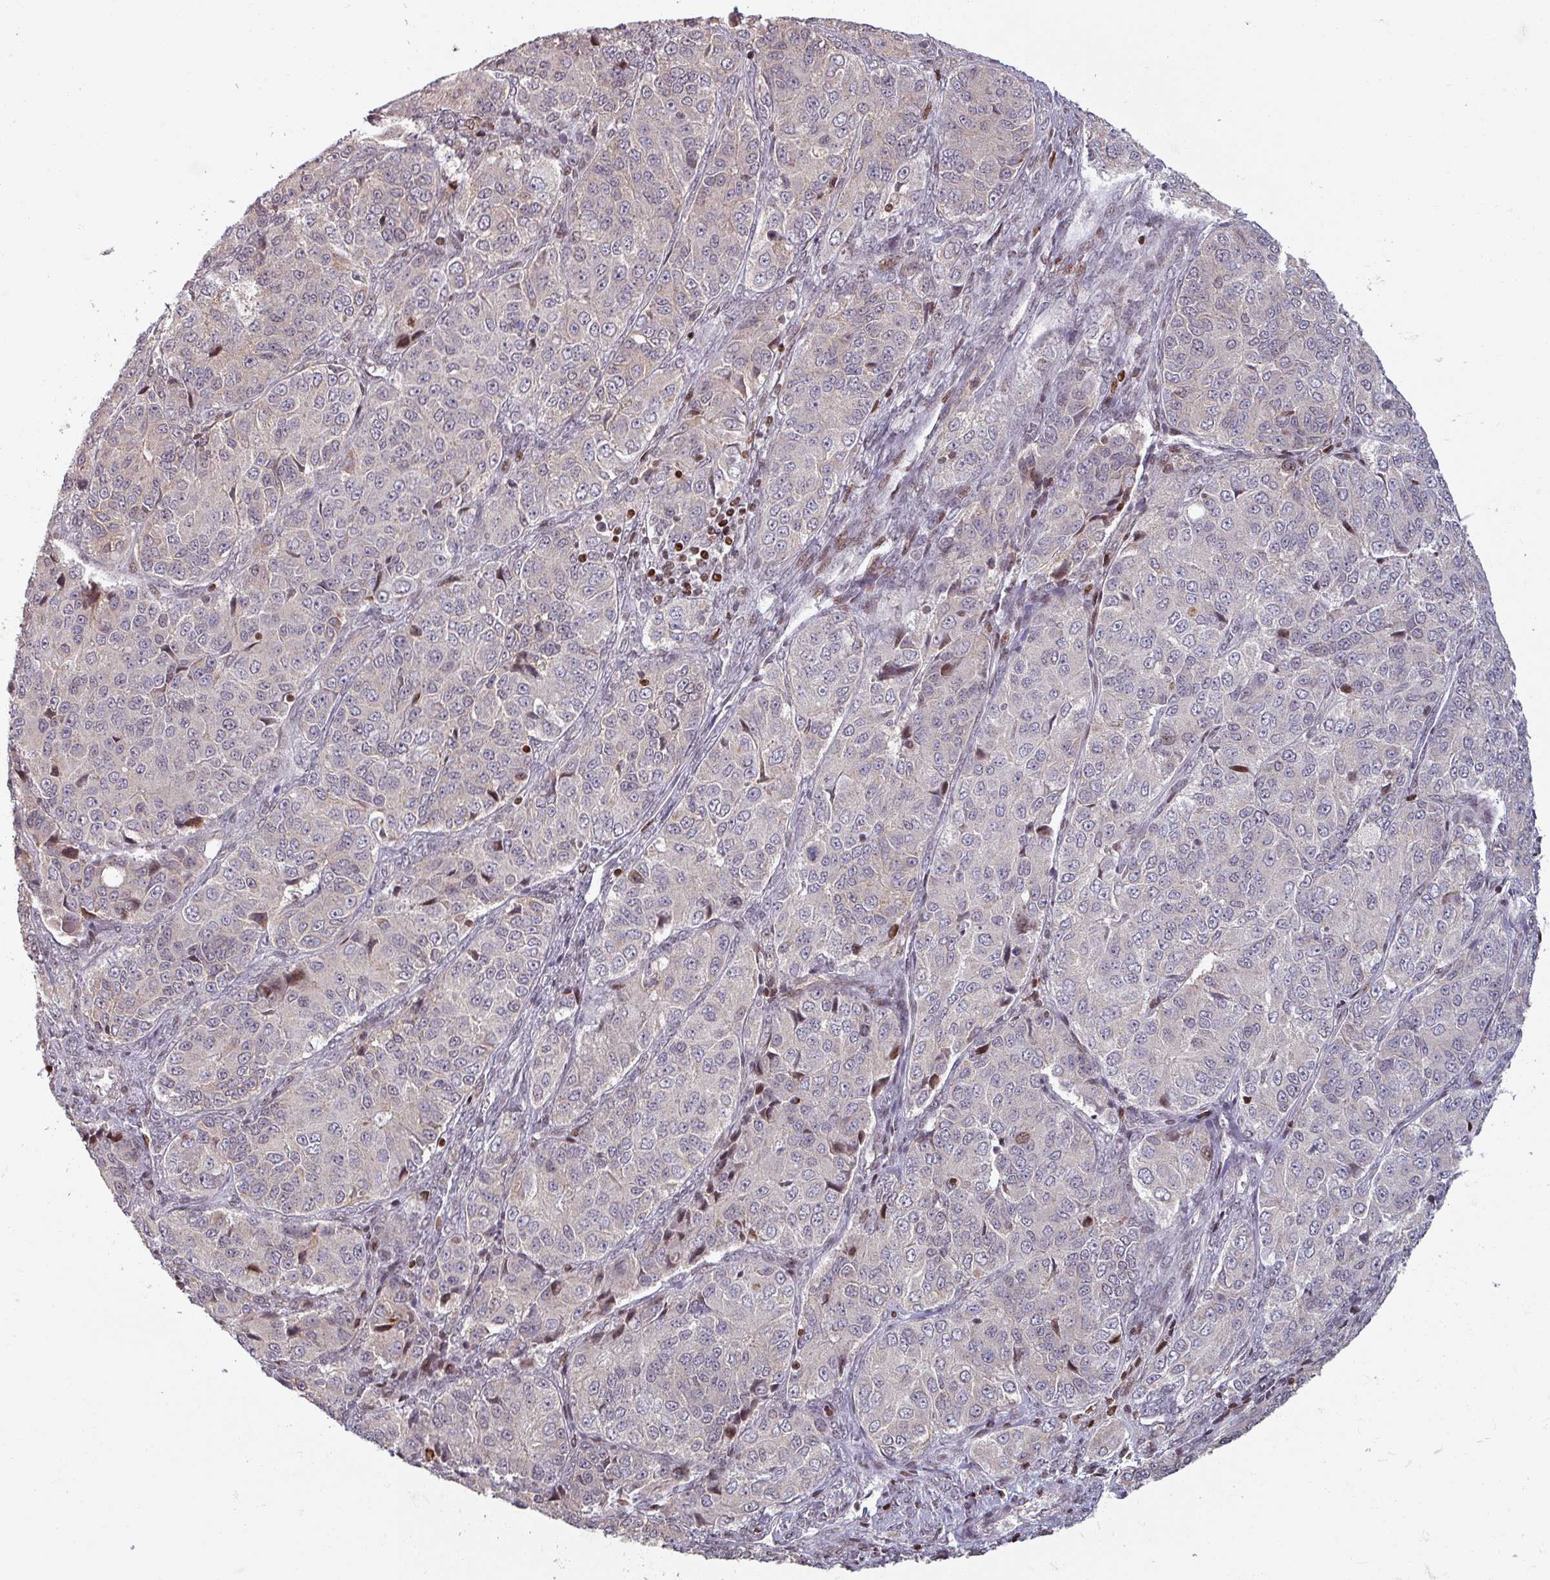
{"staining": {"intensity": "negative", "quantity": "none", "location": "none"}, "tissue": "ovarian cancer", "cell_type": "Tumor cells", "image_type": "cancer", "snomed": [{"axis": "morphology", "description": "Carcinoma, endometroid"}, {"axis": "topography", "description": "Ovary"}], "caption": "Immunohistochemical staining of human ovarian cancer (endometroid carcinoma) displays no significant expression in tumor cells.", "gene": "NCOR1", "patient": {"sex": "female", "age": 51}}